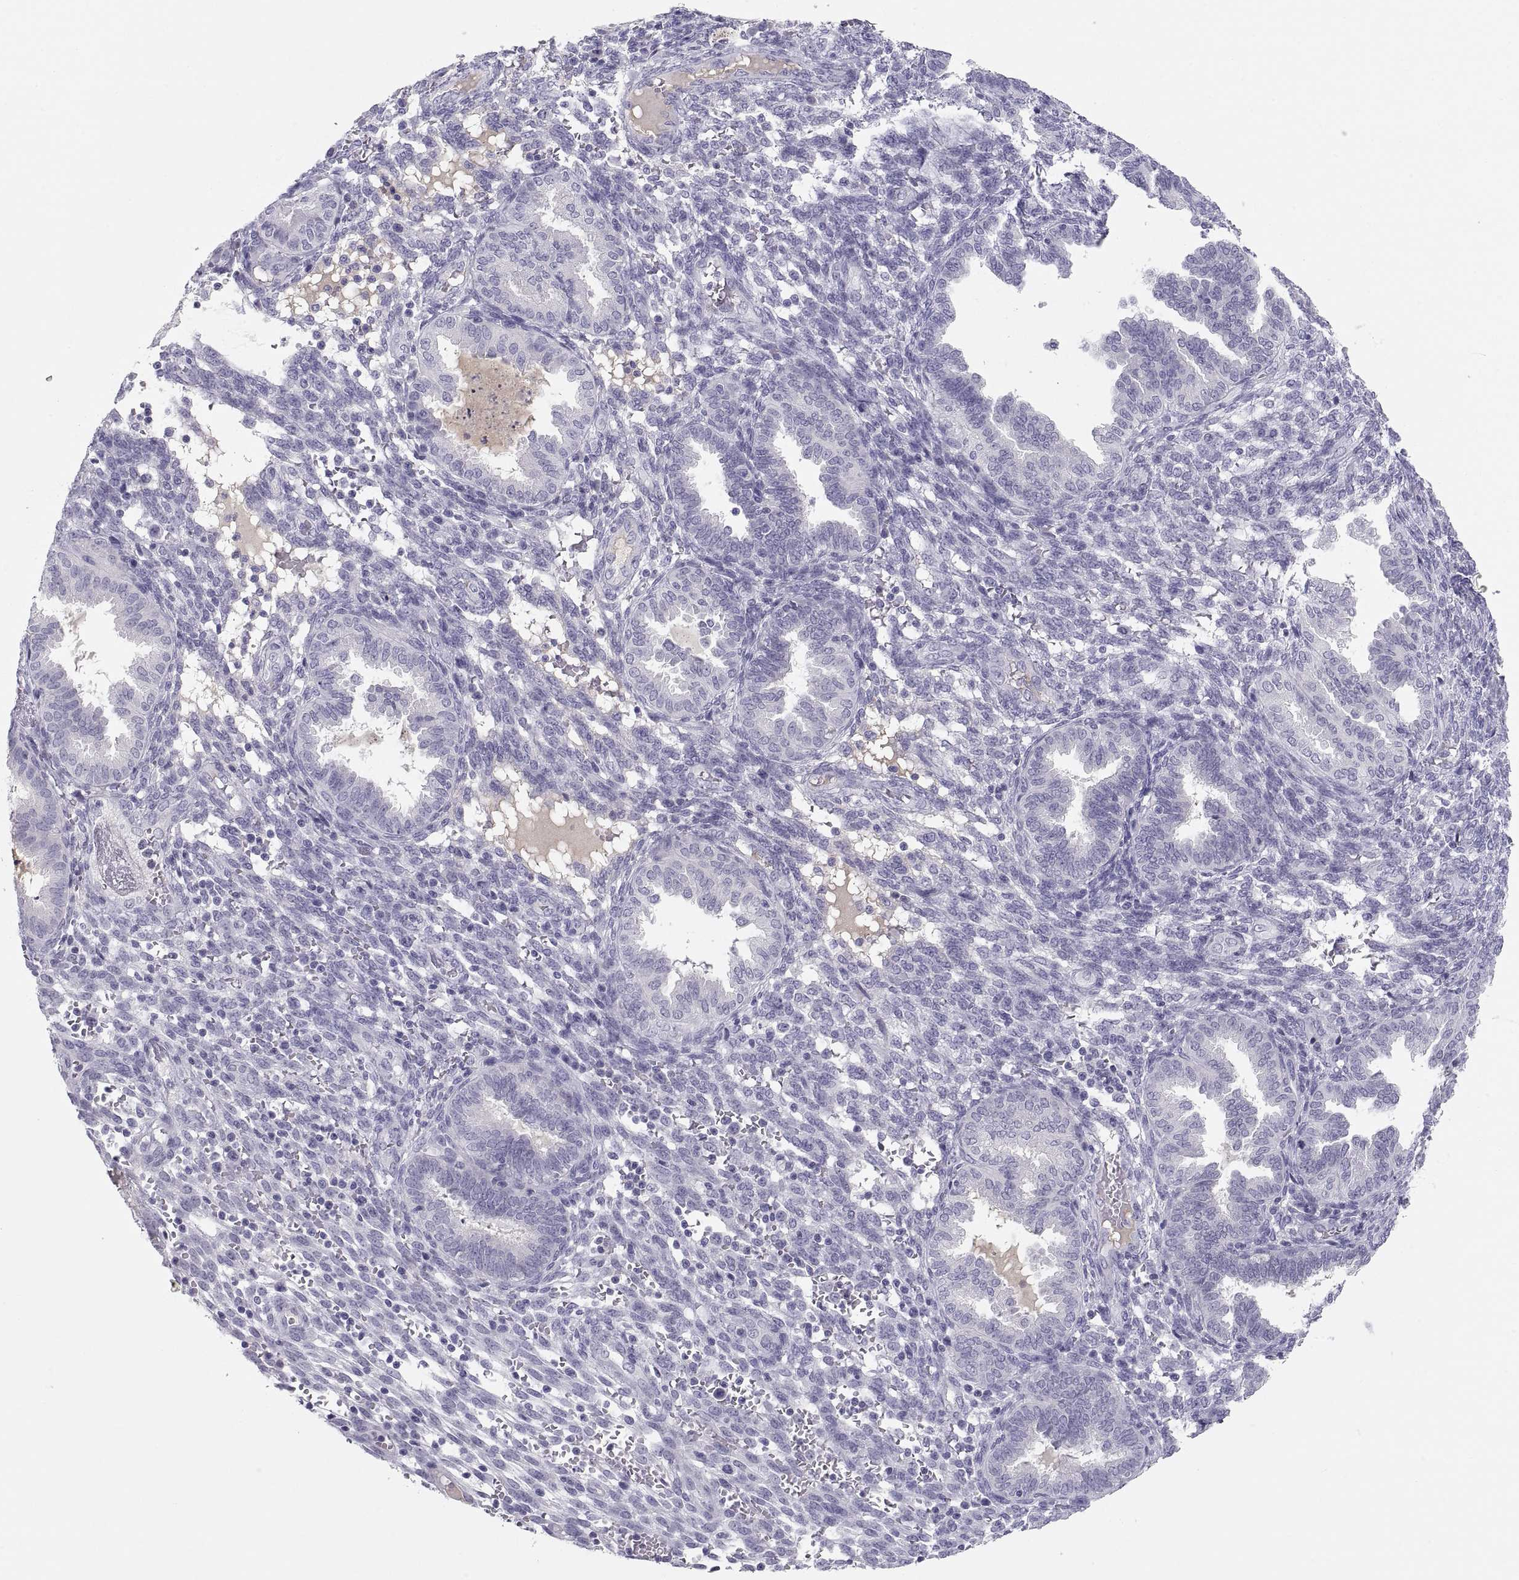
{"staining": {"intensity": "negative", "quantity": "none", "location": "none"}, "tissue": "endometrium", "cell_type": "Cells in endometrial stroma", "image_type": "normal", "snomed": [{"axis": "morphology", "description": "Normal tissue, NOS"}, {"axis": "topography", "description": "Endometrium"}], "caption": "Immunohistochemical staining of normal human endometrium displays no significant staining in cells in endometrial stroma.", "gene": "MAGEB2", "patient": {"sex": "female", "age": 42}}